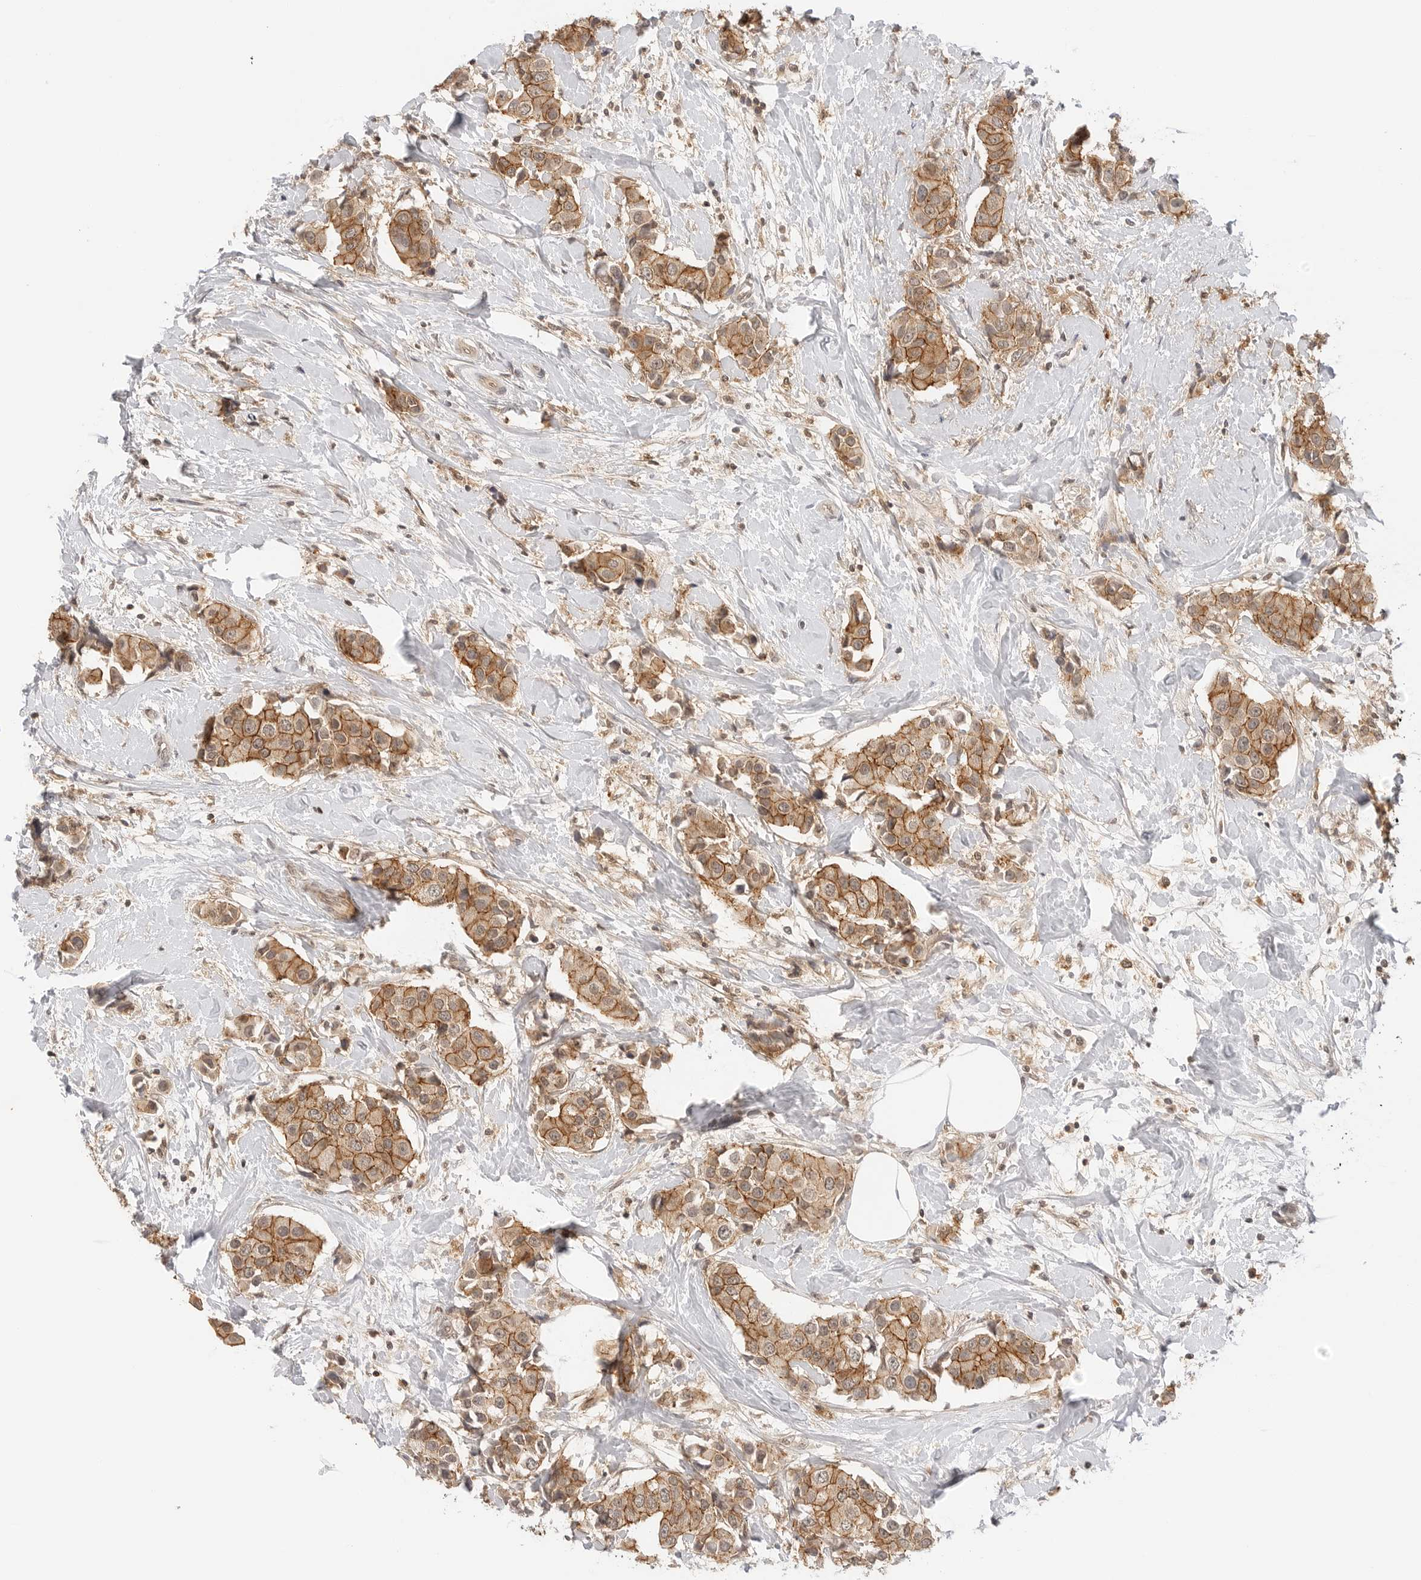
{"staining": {"intensity": "moderate", "quantity": ">75%", "location": "cytoplasmic/membranous"}, "tissue": "breast cancer", "cell_type": "Tumor cells", "image_type": "cancer", "snomed": [{"axis": "morphology", "description": "Normal tissue, NOS"}, {"axis": "morphology", "description": "Duct carcinoma"}, {"axis": "topography", "description": "Breast"}], "caption": "Tumor cells exhibit medium levels of moderate cytoplasmic/membranous staining in about >75% of cells in human infiltrating ductal carcinoma (breast).", "gene": "EPHA1", "patient": {"sex": "female", "age": 39}}